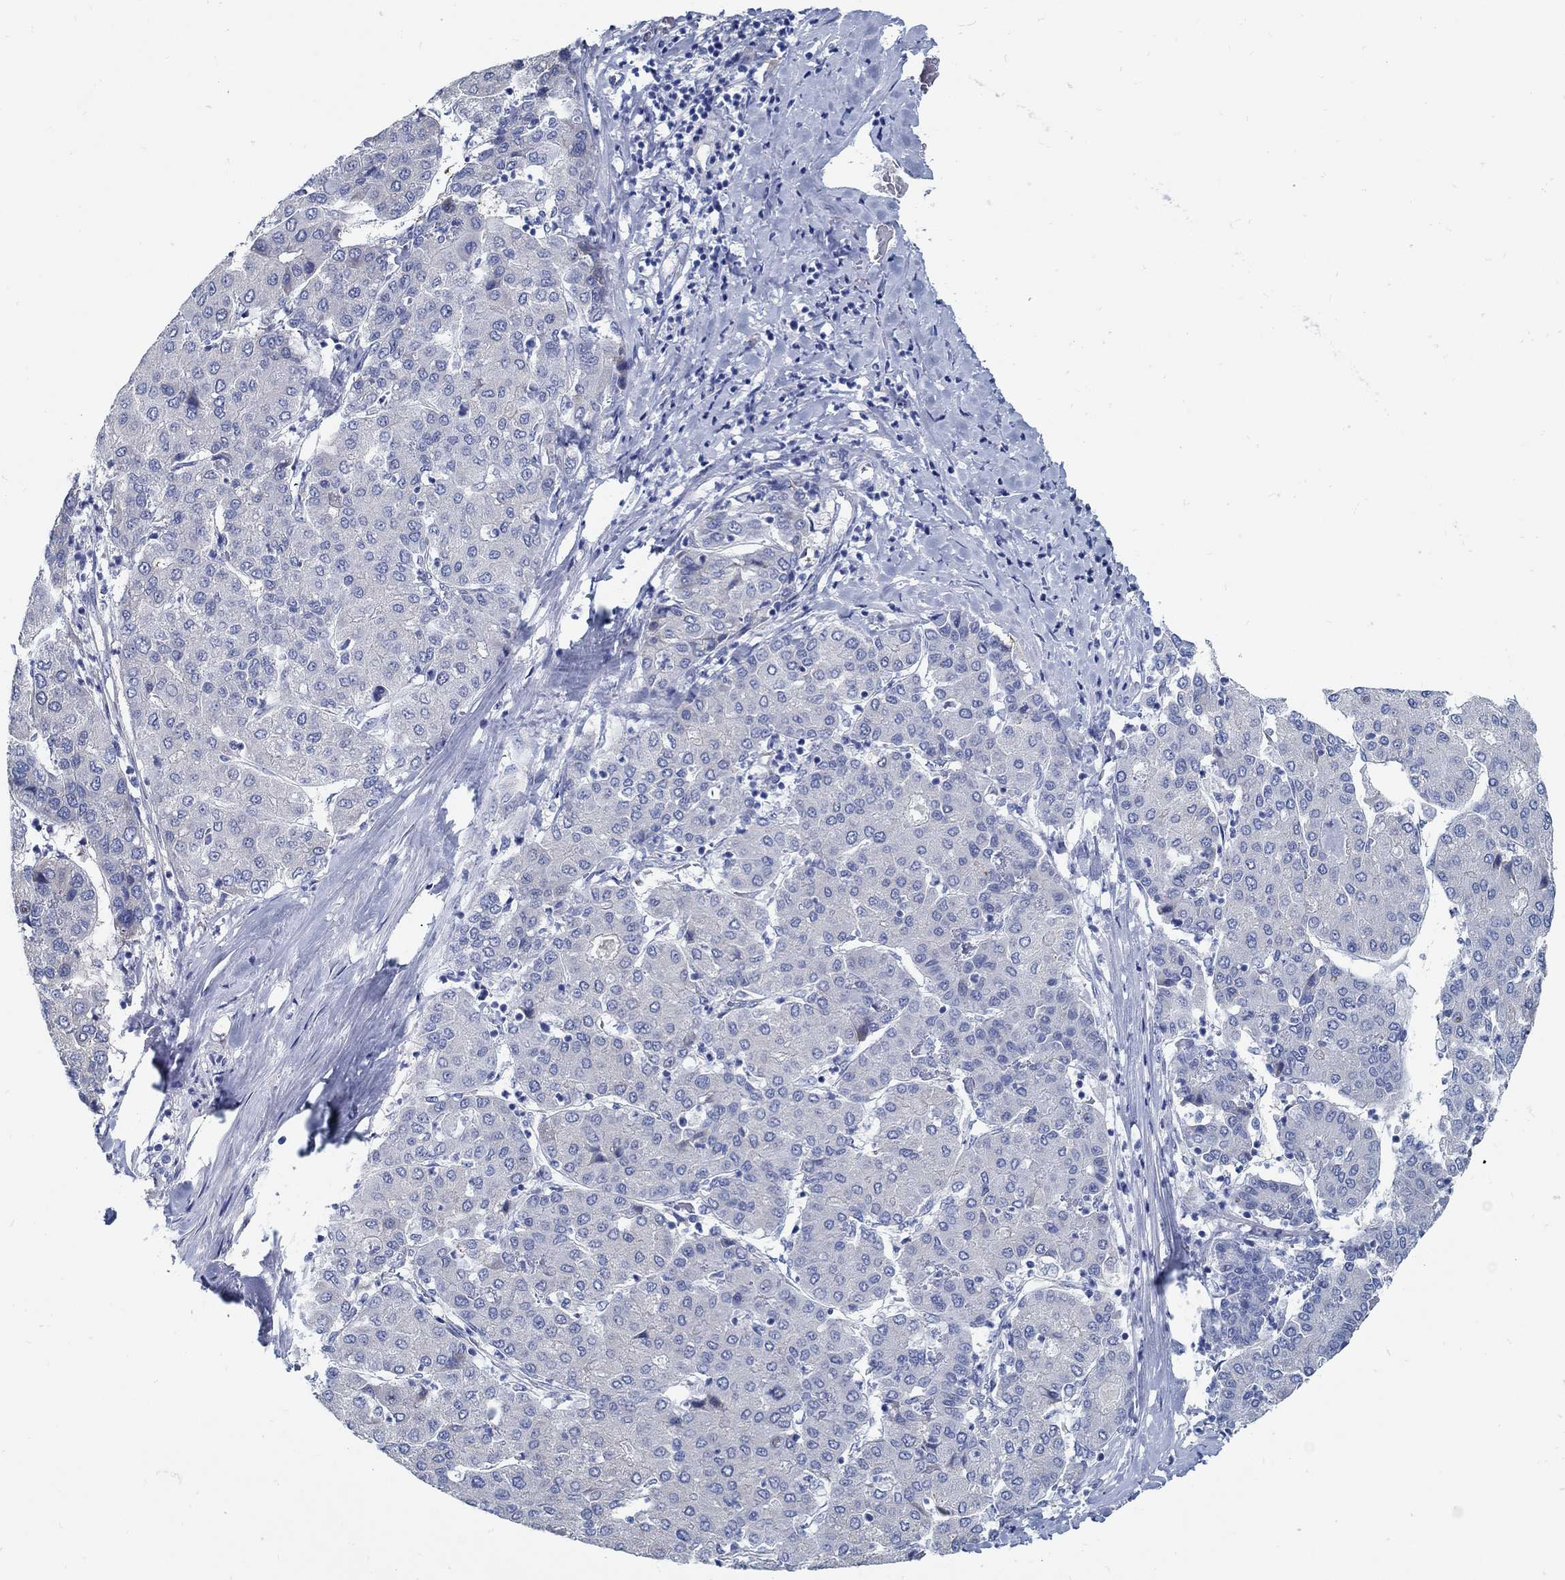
{"staining": {"intensity": "negative", "quantity": "none", "location": "none"}, "tissue": "liver cancer", "cell_type": "Tumor cells", "image_type": "cancer", "snomed": [{"axis": "morphology", "description": "Carcinoma, Hepatocellular, NOS"}, {"axis": "topography", "description": "Liver"}], "caption": "This micrograph is of liver hepatocellular carcinoma stained with immunohistochemistry (IHC) to label a protein in brown with the nuclei are counter-stained blue. There is no positivity in tumor cells.", "gene": "C15orf39", "patient": {"sex": "male", "age": 65}}